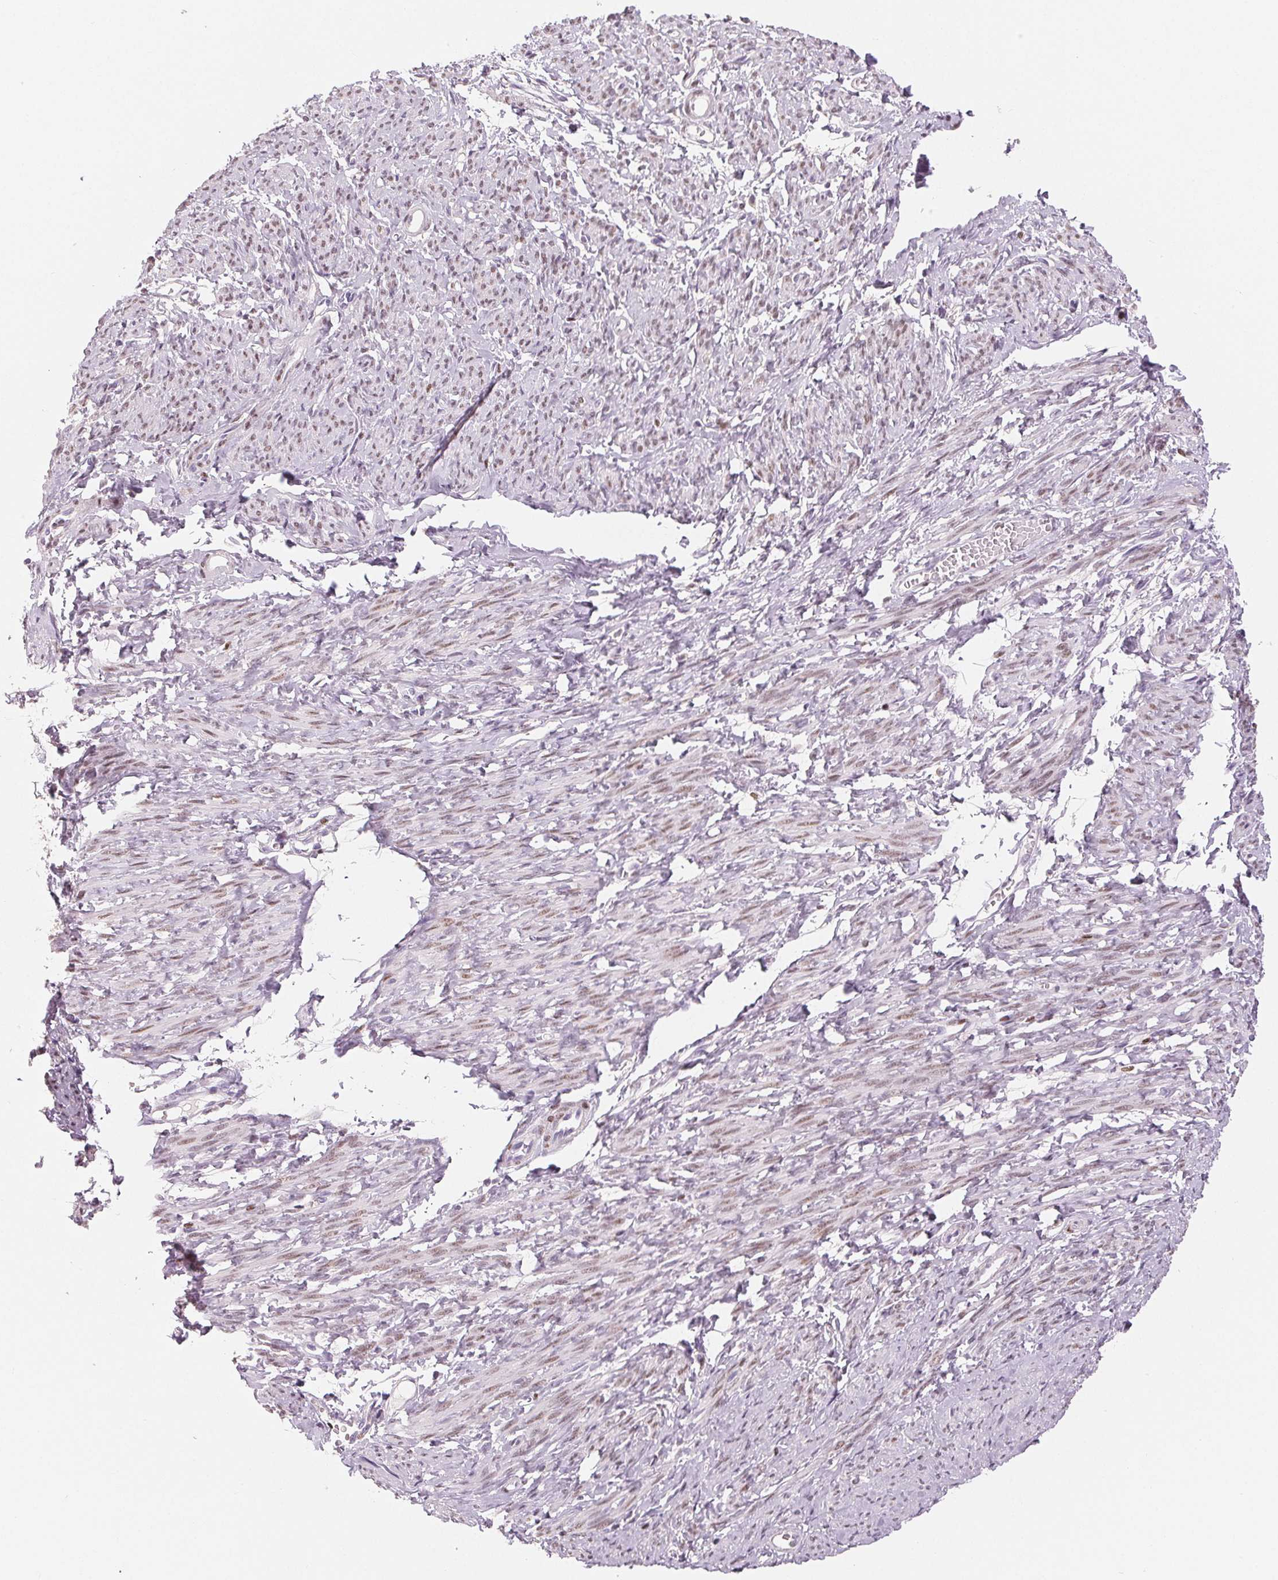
{"staining": {"intensity": "moderate", "quantity": "25%-75%", "location": "nuclear"}, "tissue": "smooth muscle", "cell_type": "Smooth muscle cells", "image_type": "normal", "snomed": [{"axis": "morphology", "description": "Normal tissue, NOS"}, {"axis": "topography", "description": "Smooth muscle"}], "caption": "Smooth muscle cells demonstrate medium levels of moderate nuclear expression in about 25%-75% of cells in normal smooth muscle. Using DAB (3,3'-diaminobenzidine) (brown) and hematoxylin (blue) stains, captured at high magnification using brightfield microscopy.", "gene": "SMARCD3", "patient": {"sex": "female", "age": 65}}